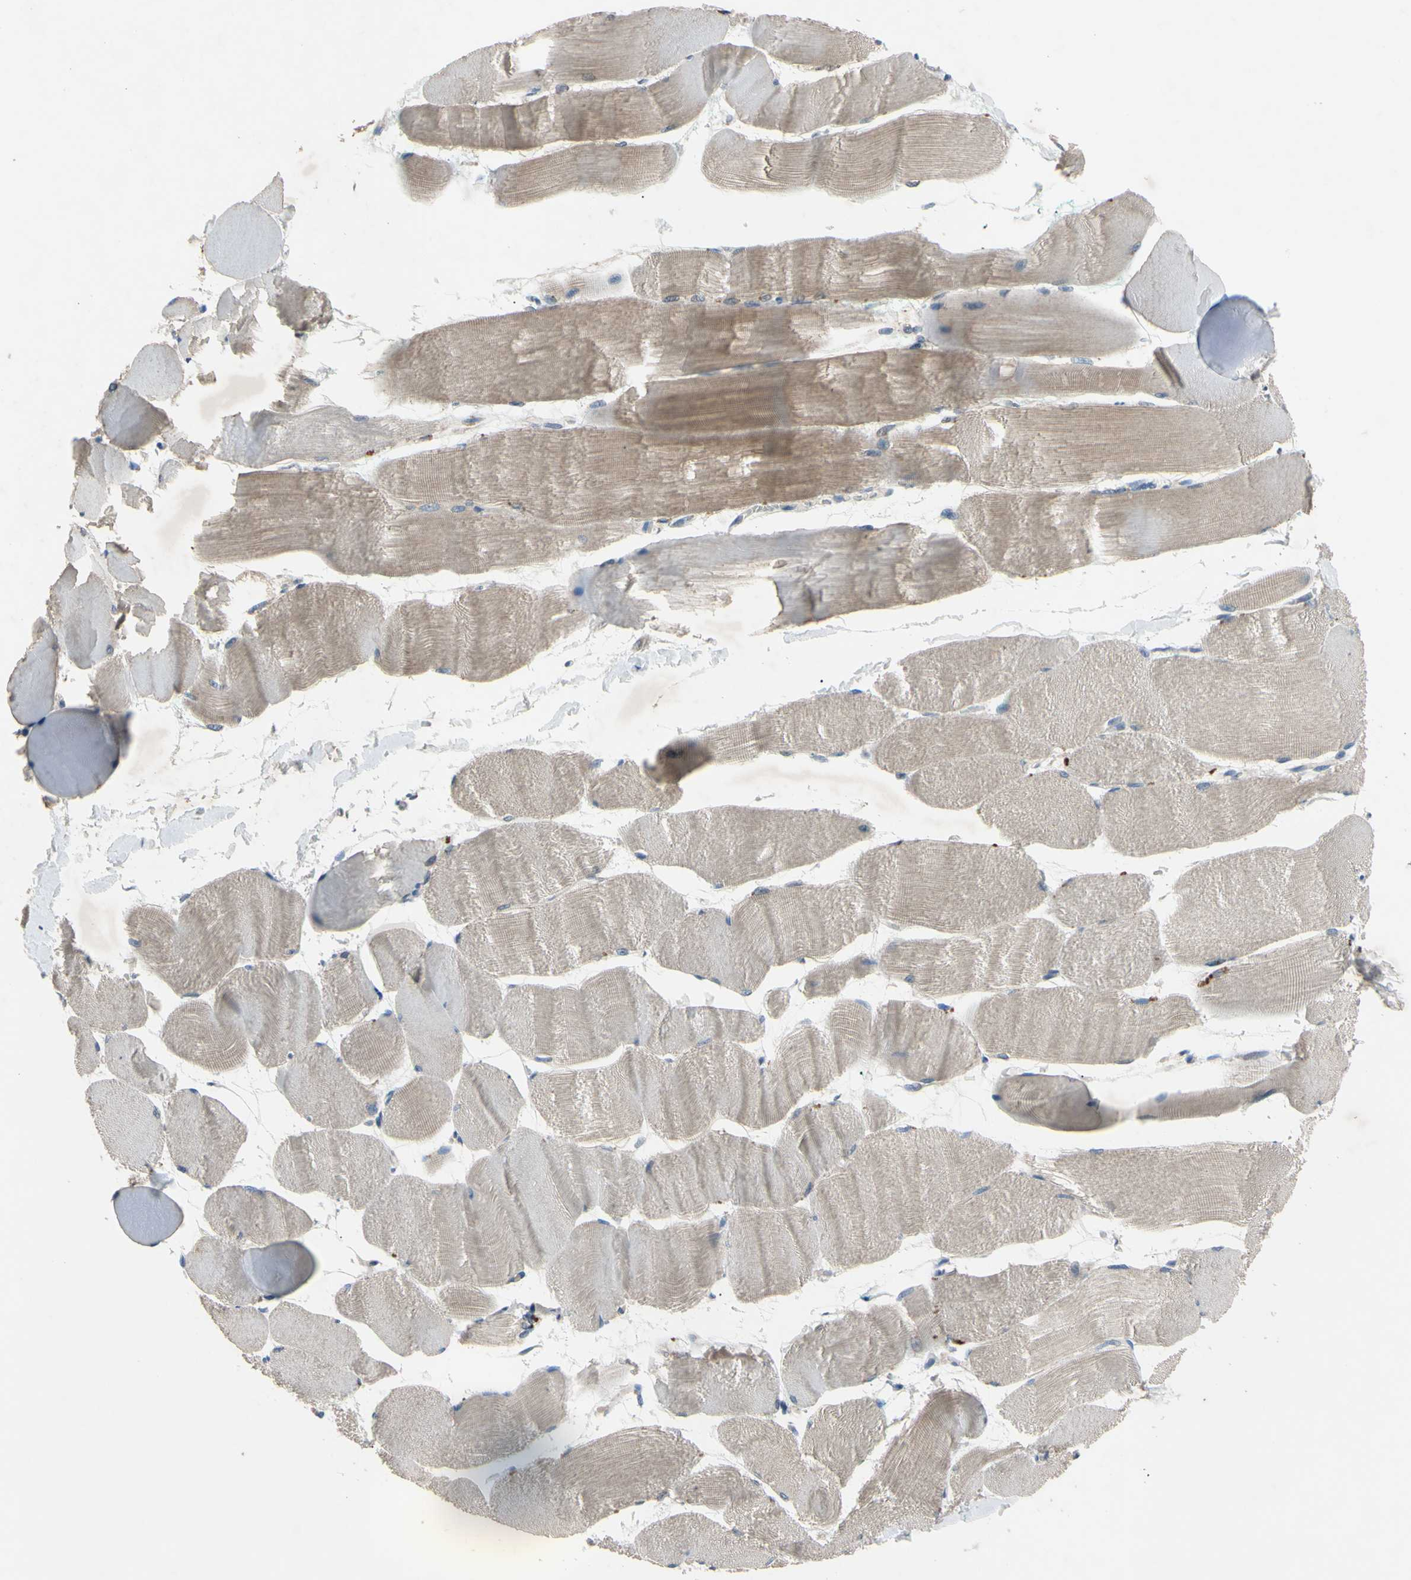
{"staining": {"intensity": "moderate", "quantity": "25%-75%", "location": "cytoplasmic/membranous"}, "tissue": "skeletal muscle", "cell_type": "Myocytes", "image_type": "normal", "snomed": [{"axis": "morphology", "description": "Normal tissue, NOS"}, {"axis": "morphology", "description": "Squamous cell carcinoma, NOS"}, {"axis": "topography", "description": "Skeletal muscle"}], "caption": "Immunohistochemical staining of benign human skeletal muscle reveals moderate cytoplasmic/membranous protein staining in approximately 25%-75% of myocytes.", "gene": "HILPDA", "patient": {"sex": "male", "age": 51}}